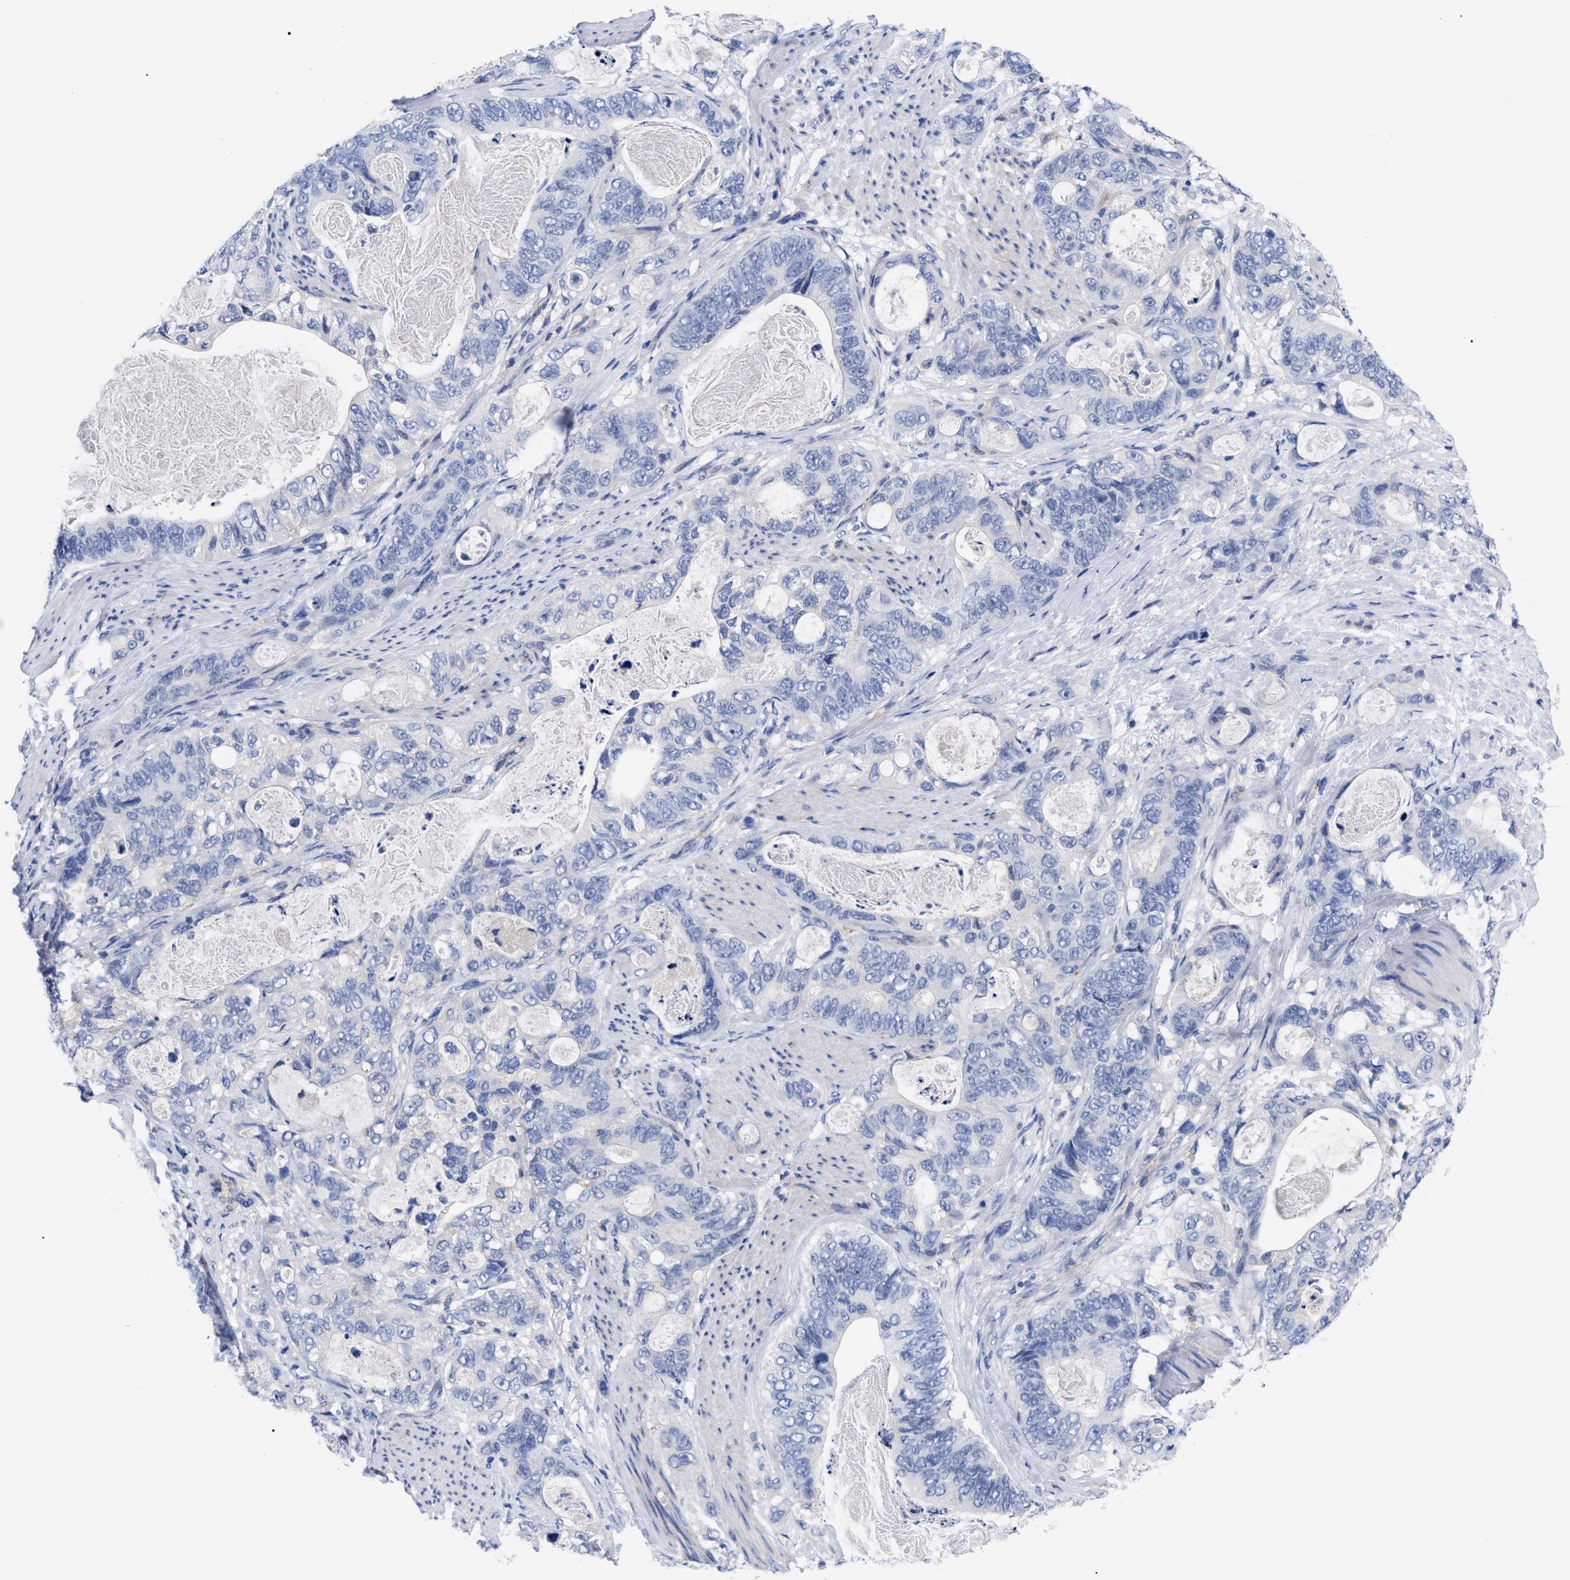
{"staining": {"intensity": "negative", "quantity": "none", "location": "none"}, "tissue": "stomach cancer", "cell_type": "Tumor cells", "image_type": "cancer", "snomed": [{"axis": "morphology", "description": "Normal tissue, NOS"}, {"axis": "morphology", "description": "Adenocarcinoma, NOS"}, {"axis": "topography", "description": "Stomach"}], "caption": "A histopathology image of stomach cancer (adenocarcinoma) stained for a protein reveals no brown staining in tumor cells.", "gene": "IRAG2", "patient": {"sex": "female", "age": 89}}